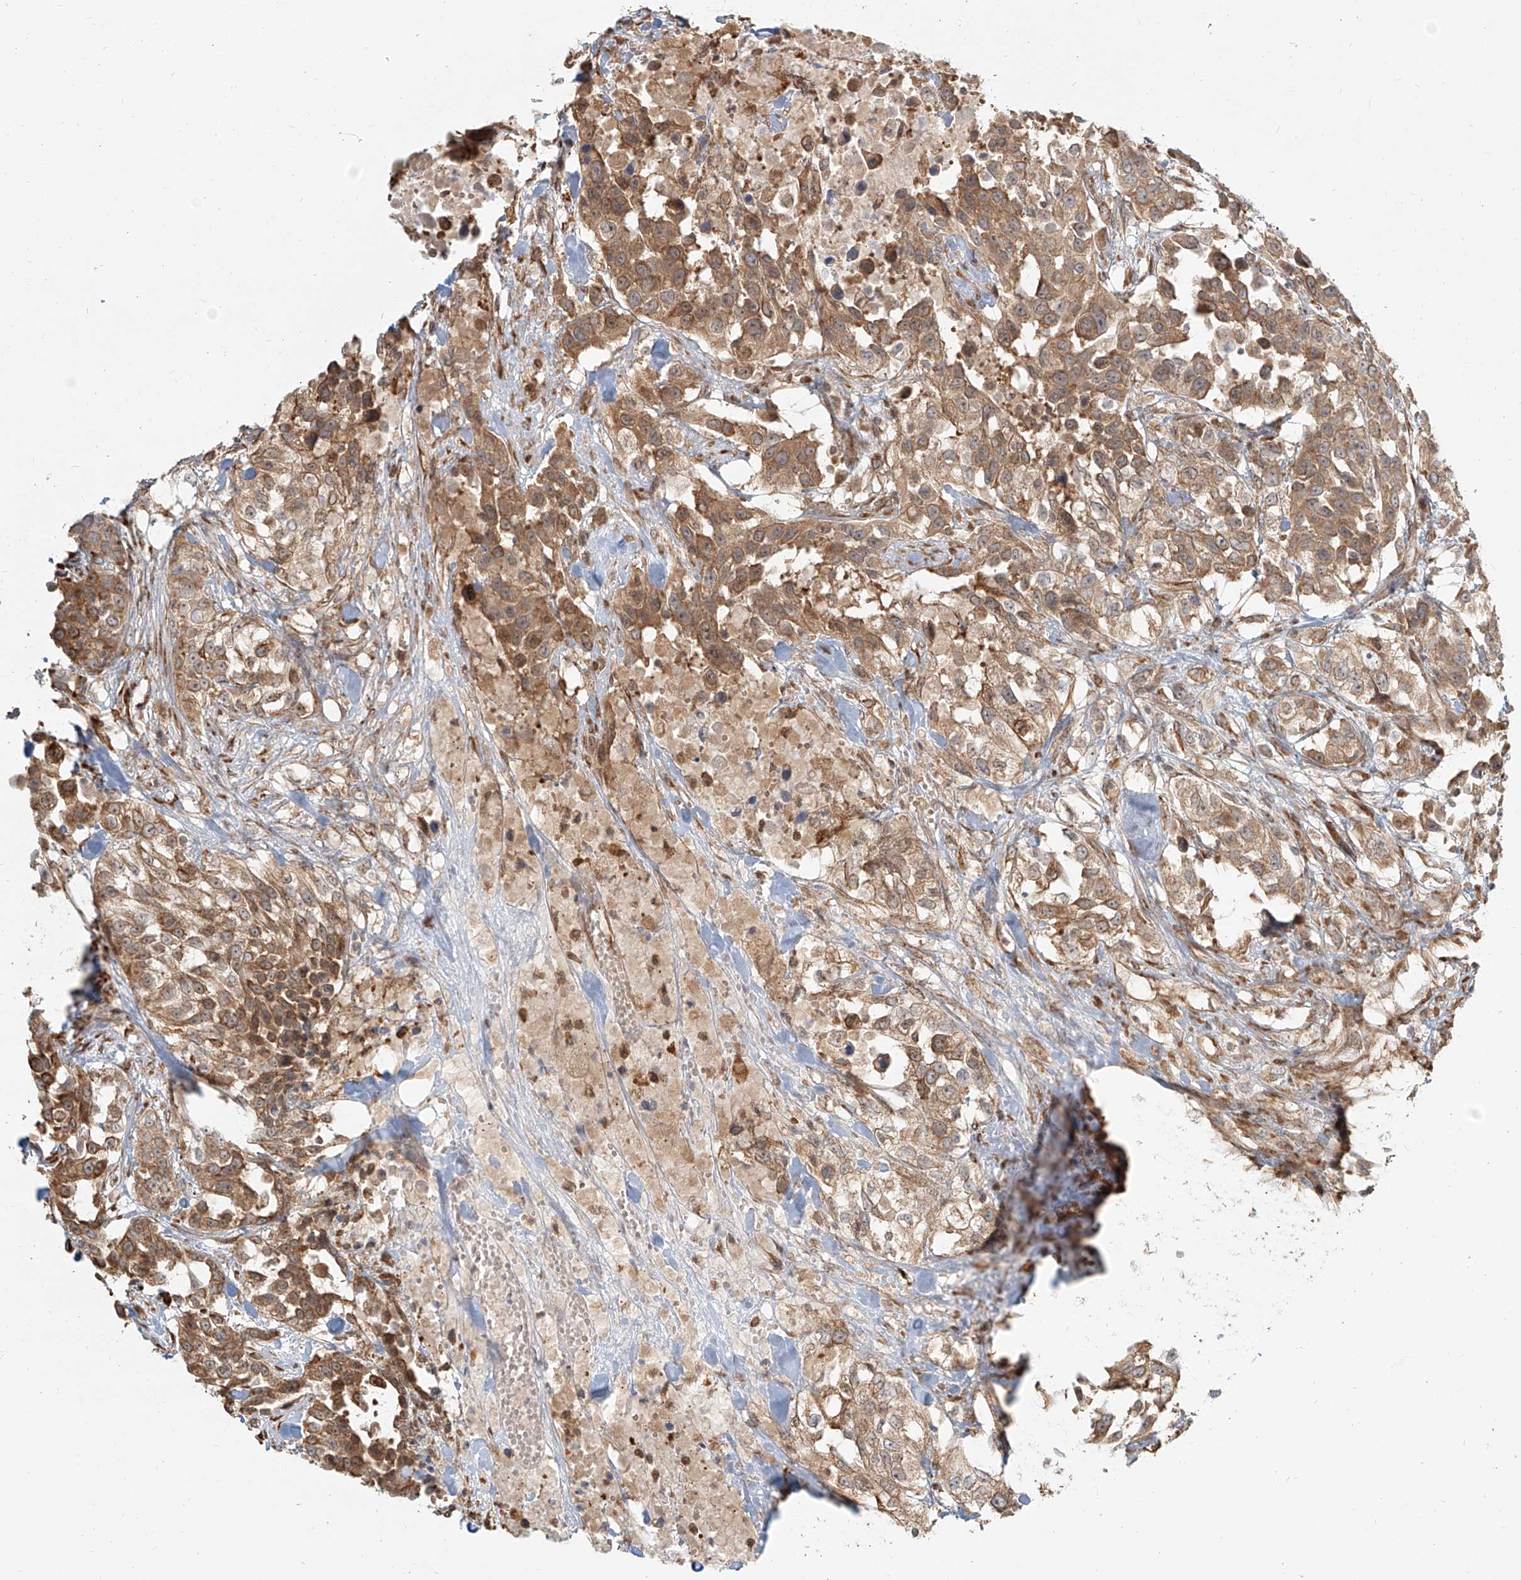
{"staining": {"intensity": "moderate", "quantity": ">75%", "location": "cytoplasmic/membranous"}, "tissue": "urothelial cancer", "cell_type": "Tumor cells", "image_type": "cancer", "snomed": [{"axis": "morphology", "description": "Urothelial carcinoma, High grade"}, {"axis": "topography", "description": "Urinary bladder"}], "caption": "Immunohistochemistry histopathology image of human urothelial cancer stained for a protein (brown), which reveals medium levels of moderate cytoplasmic/membranous positivity in about >75% of tumor cells.", "gene": "UBE2K", "patient": {"sex": "female", "age": 80}}